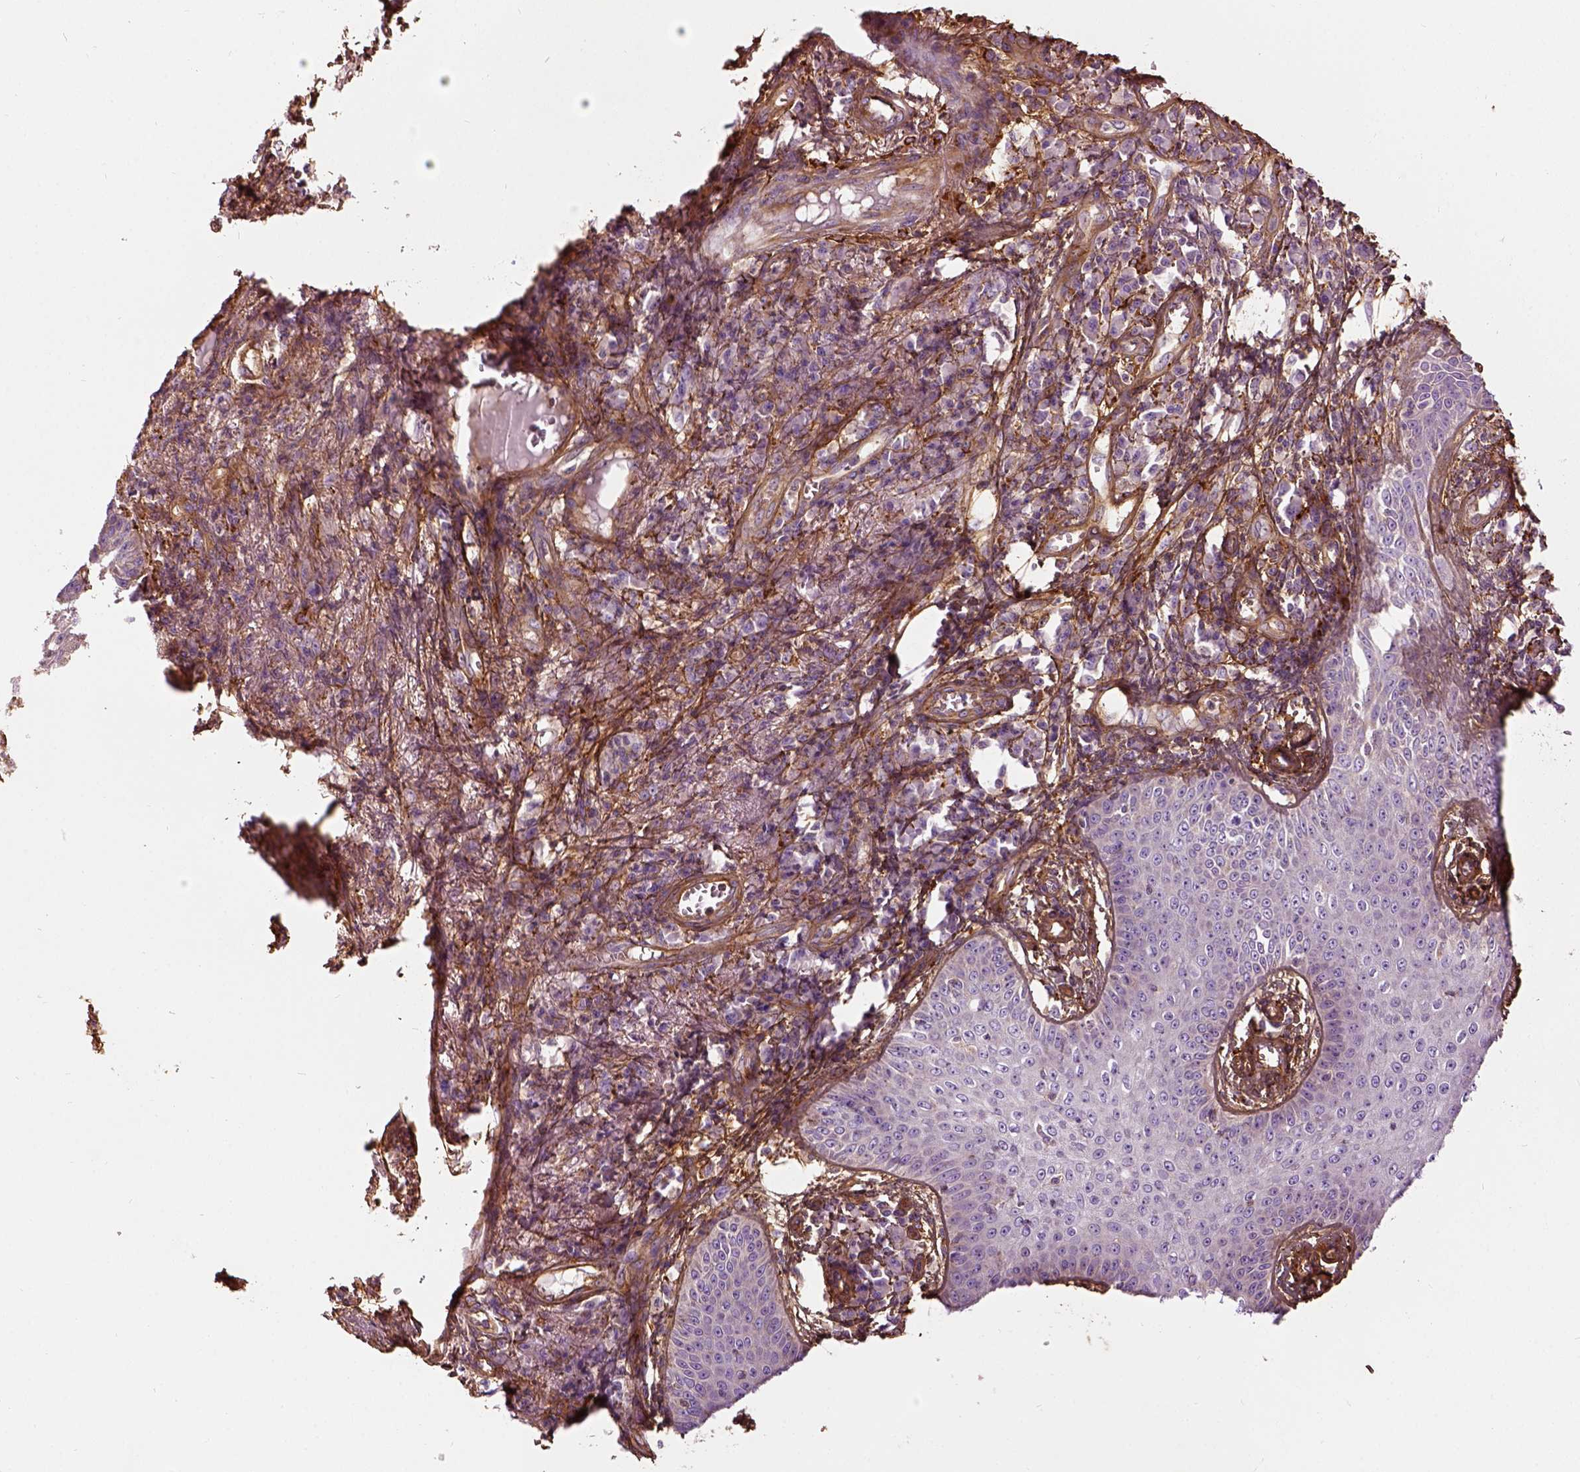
{"staining": {"intensity": "negative", "quantity": "none", "location": "none"}, "tissue": "skin cancer", "cell_type": "Tumor cells", "image_type": "cancer", "snomed": [{"axis": "morphology", "description": "Squamous cell carcinoma, NOS"}, {"axis": "topography", "description": "Skin"}], "caption": "Micrograph shows no significant protein positivity in tumor cells of squamous cell carcinoma (skin).", "gene": "COL6A2", "patient": {"sex": "male", "age": 70}}